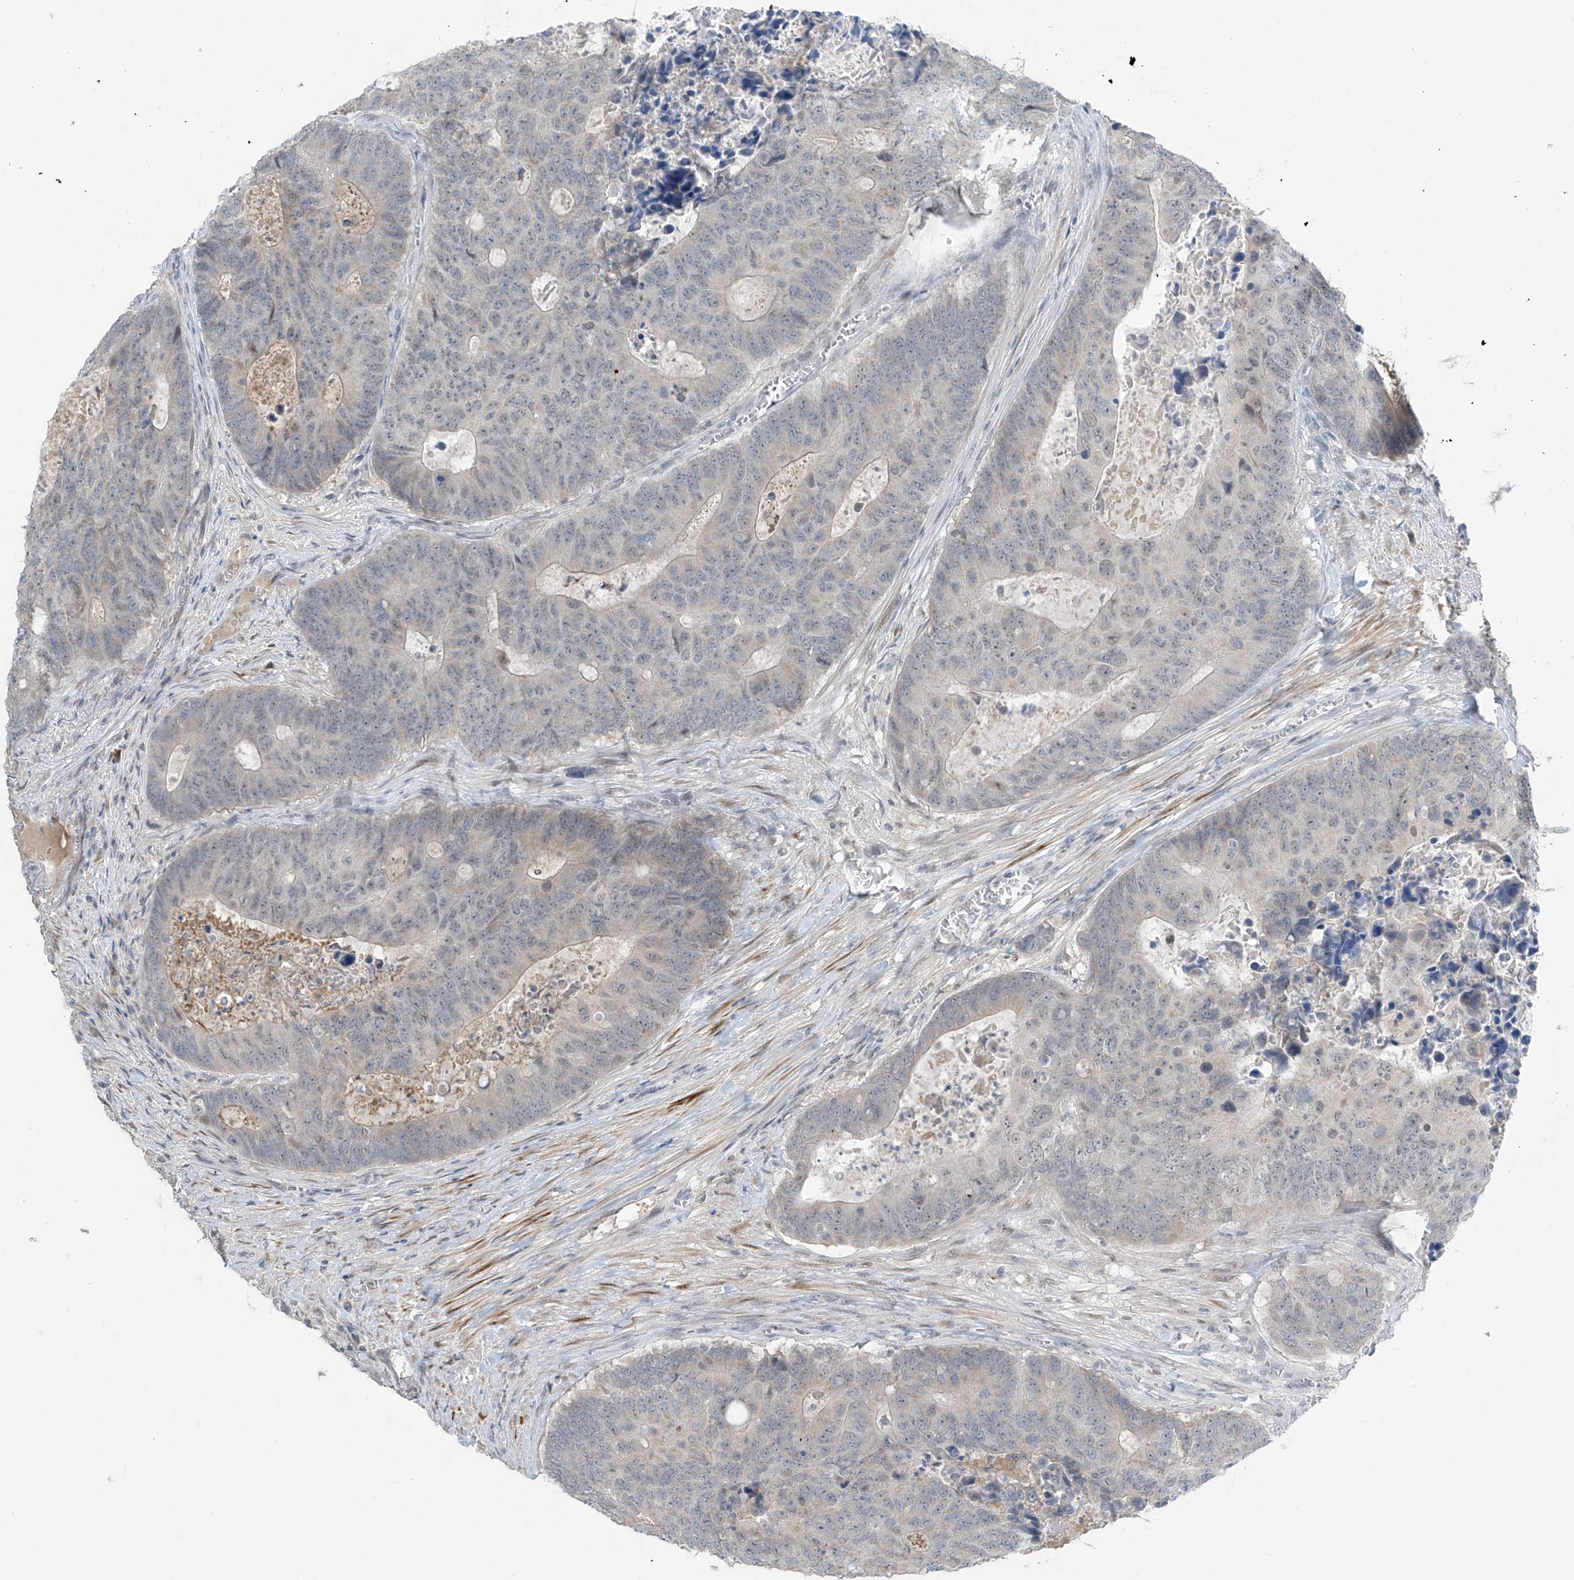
{"staining": {"intensity": "negative", "quantity": "none", "location": "none"}, "tissue": "colorectal cancer", "cell_type": "Tumor cells", "image_type": "cancer", "snomed": [{"axis": "morphology", "description": "Adenocarcinoma, NOS"}, {"axis": "topography", "description": "Colon"}], "caption": "This is a photomicrograph of IHC staining of colorectal cancer, which shows no positivity in tumor cells.", "gene": "METAP1D", "patient": {"sex": "male", "age": 87}}